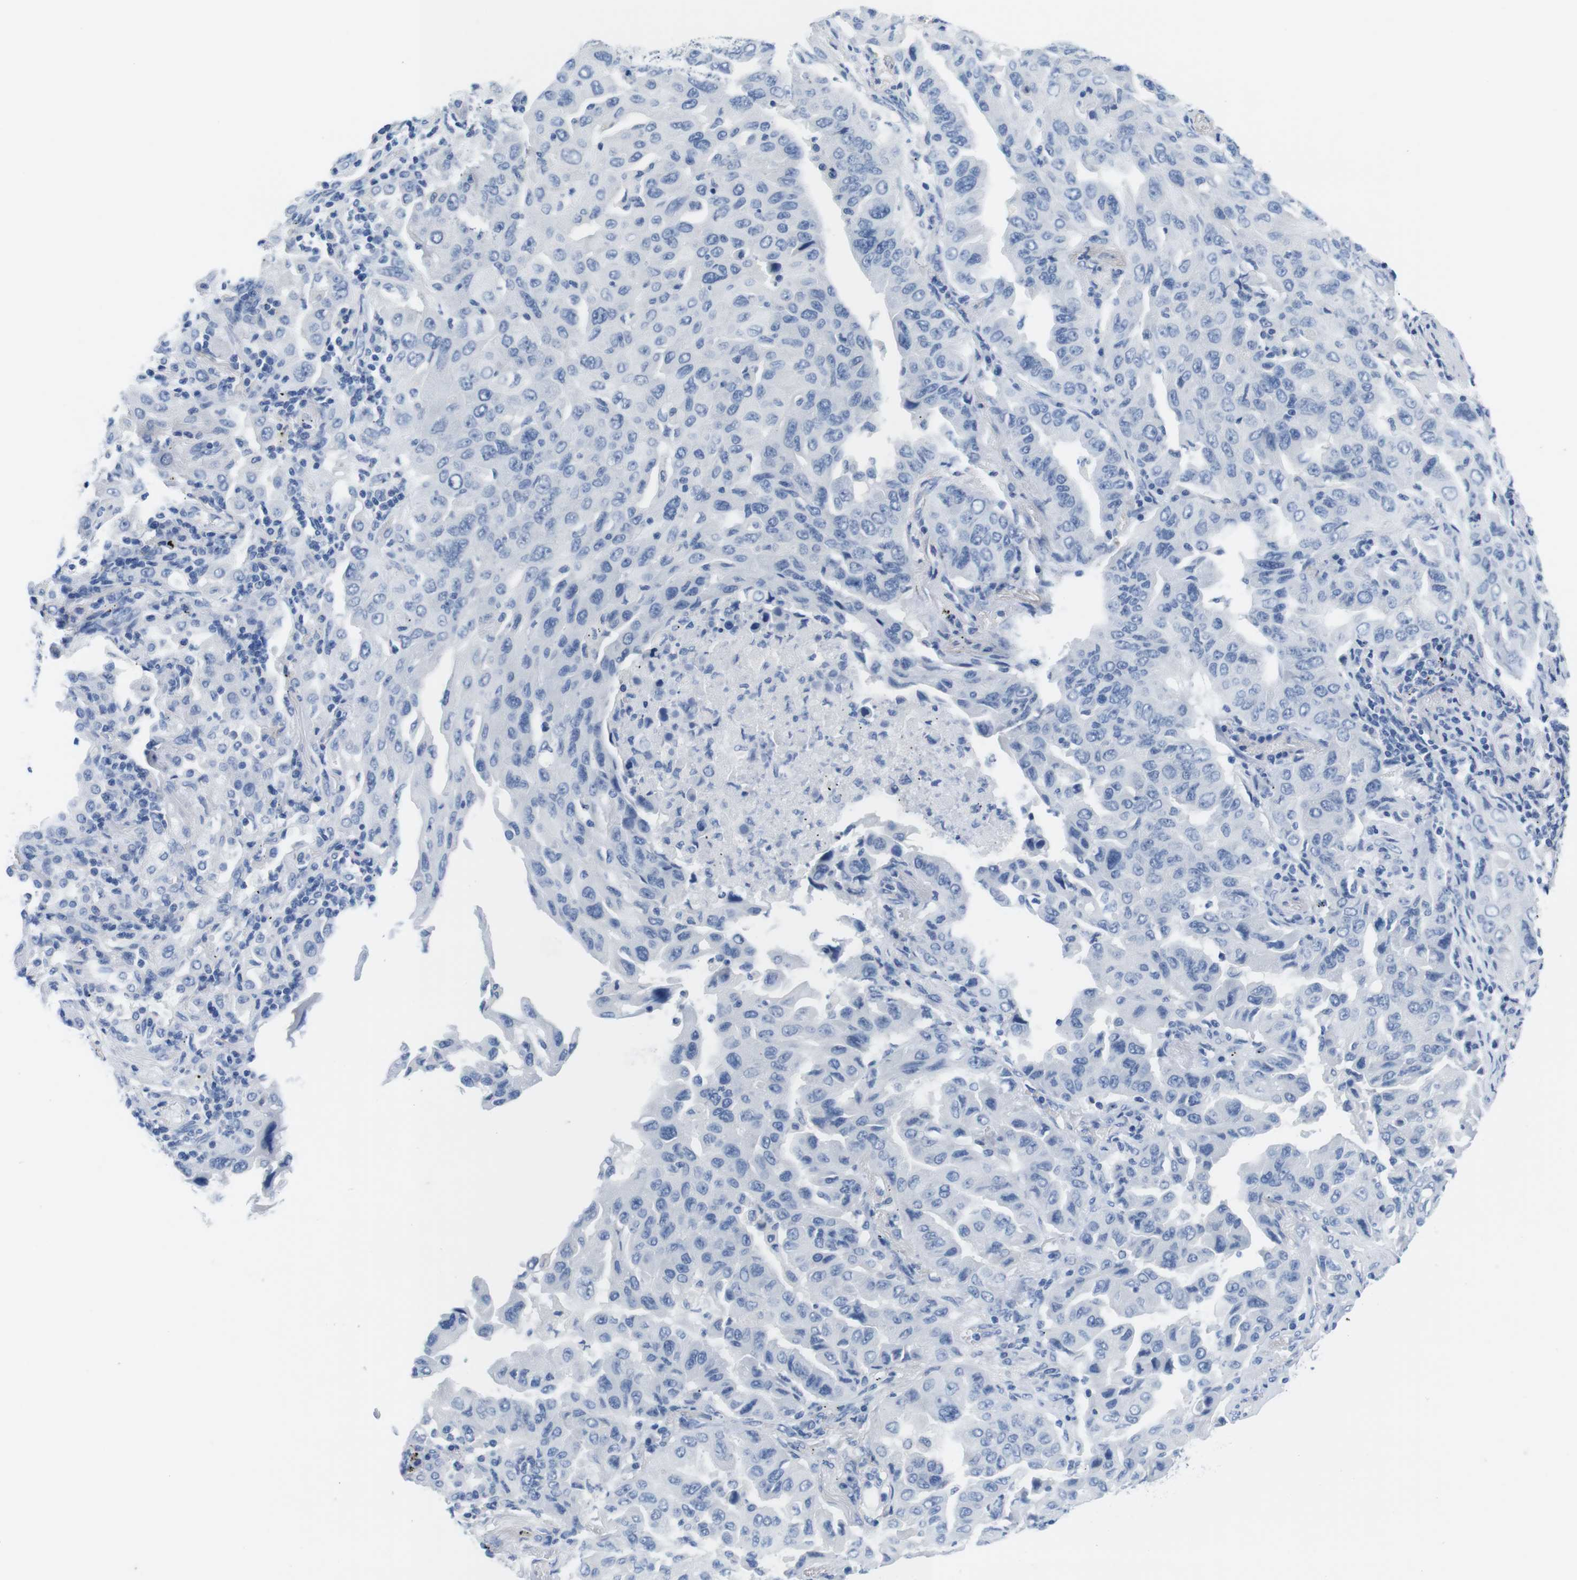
{"staining": {"intensity": "negative", "quantity": "none", "location": "none"}, "tissue": "lung cancer", "cell_type": "Tumor cells", "image_type": "cancer", "snomed": [{"axis": "morphology", "description": "Adenocarcinoma, NOS"}, {"axis": "topography", "description": "Lung"}], "caption": "The immunohistochemistry photomicrograph has no significant staining in tumor cells of lung cancer (adenocarcinoma) tissue.", "gene": "MAP6", "patient": {"sex": "female", "age": 65}}